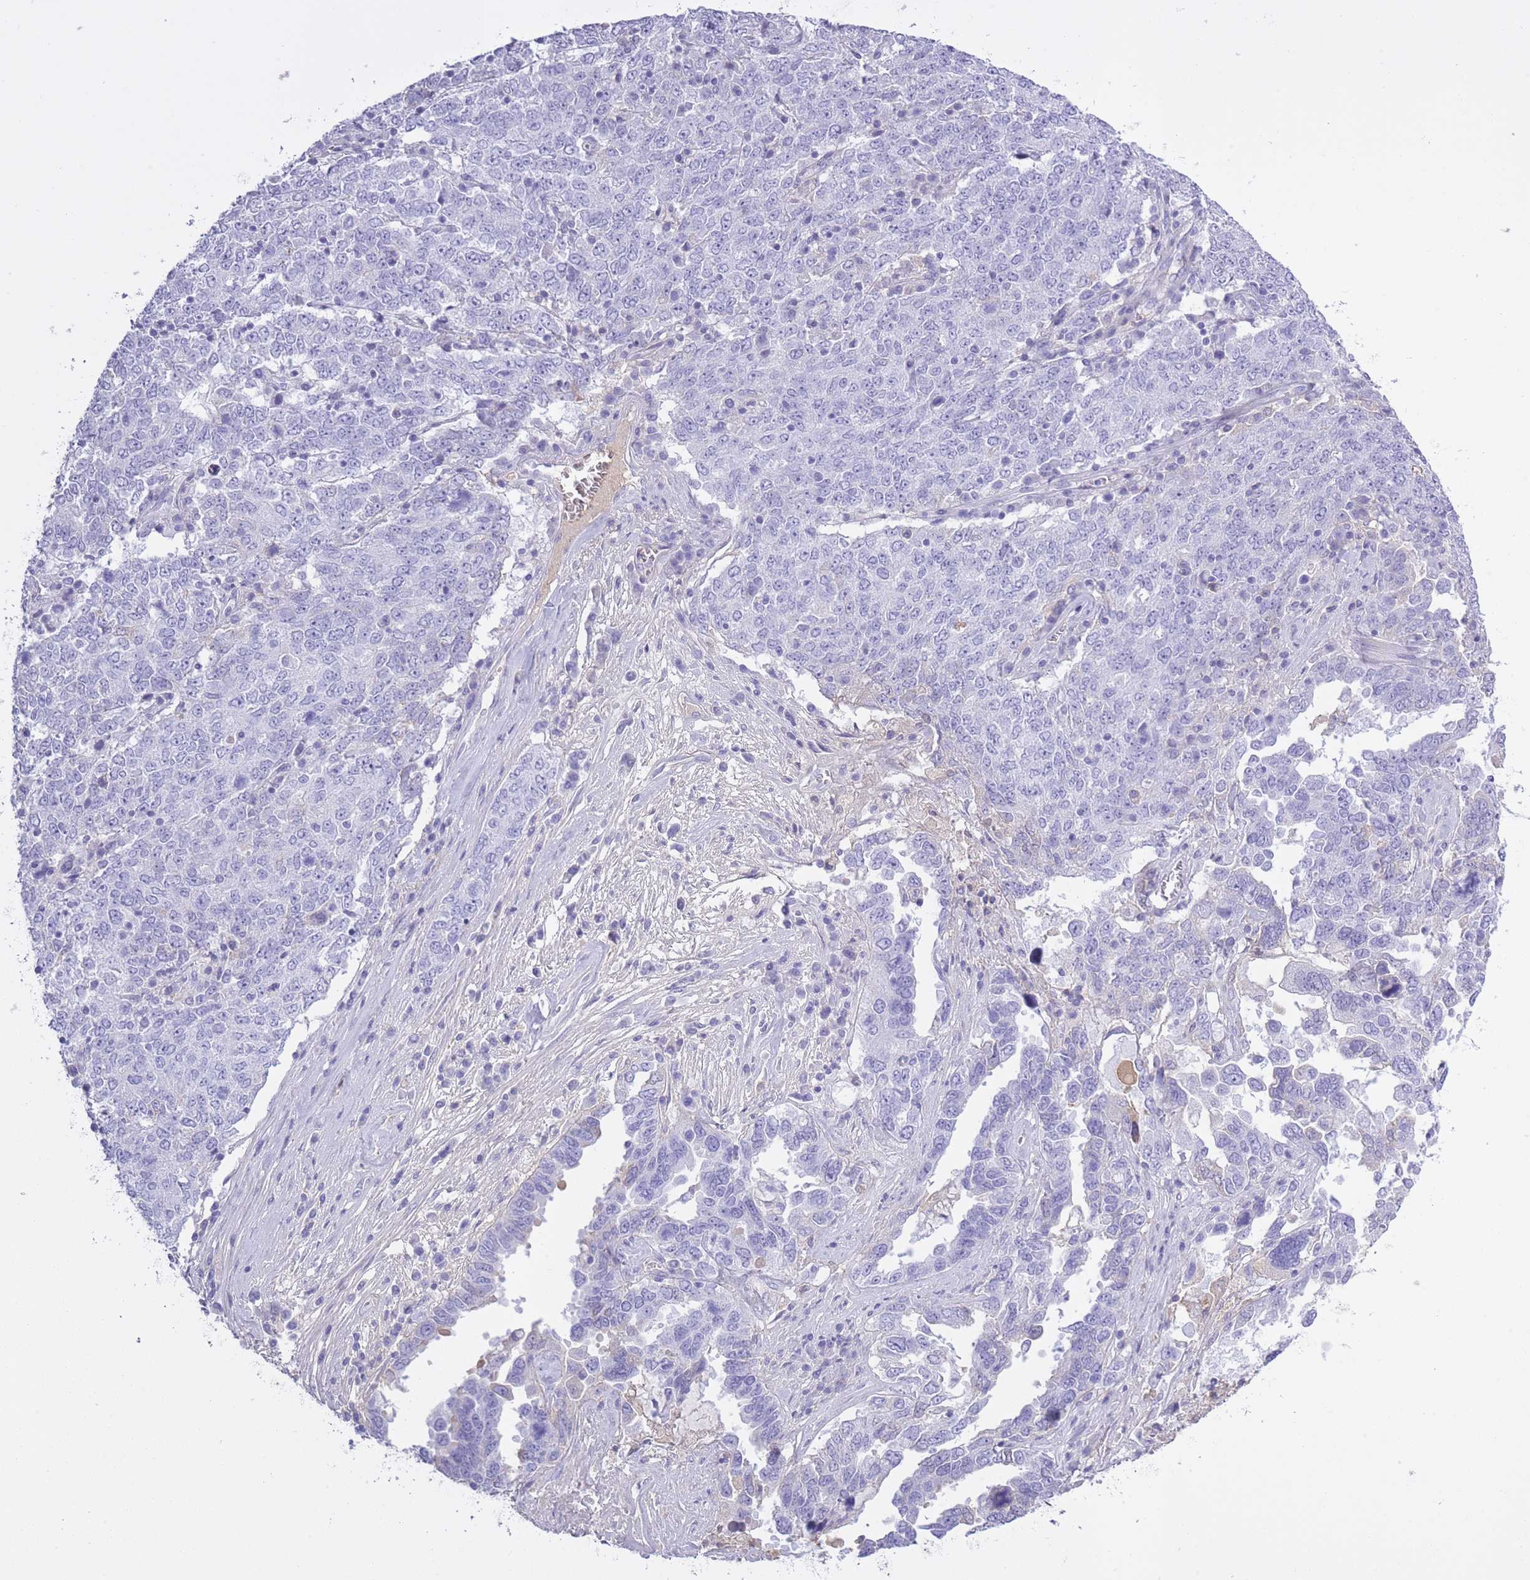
{"staining": {"intensity": "negative", "quantity": "none", "location": "none"}, "tissue": "ovarian cancer", "cell_type": "Tumor cells", "image_type": "cancer", "snomed": [{"axis": "morphology", "description": "Carcinoma, endometroid"}, {"axis": "topography", "description": "Ovary"}], "caption": "This is an immunohistochemistry histopathology image of ovarian cancer (endometroid carcinoma). There is no expression in tumor cells.", "gene": "AP3S2", "patient": {"sex": "female", "age": 62}}